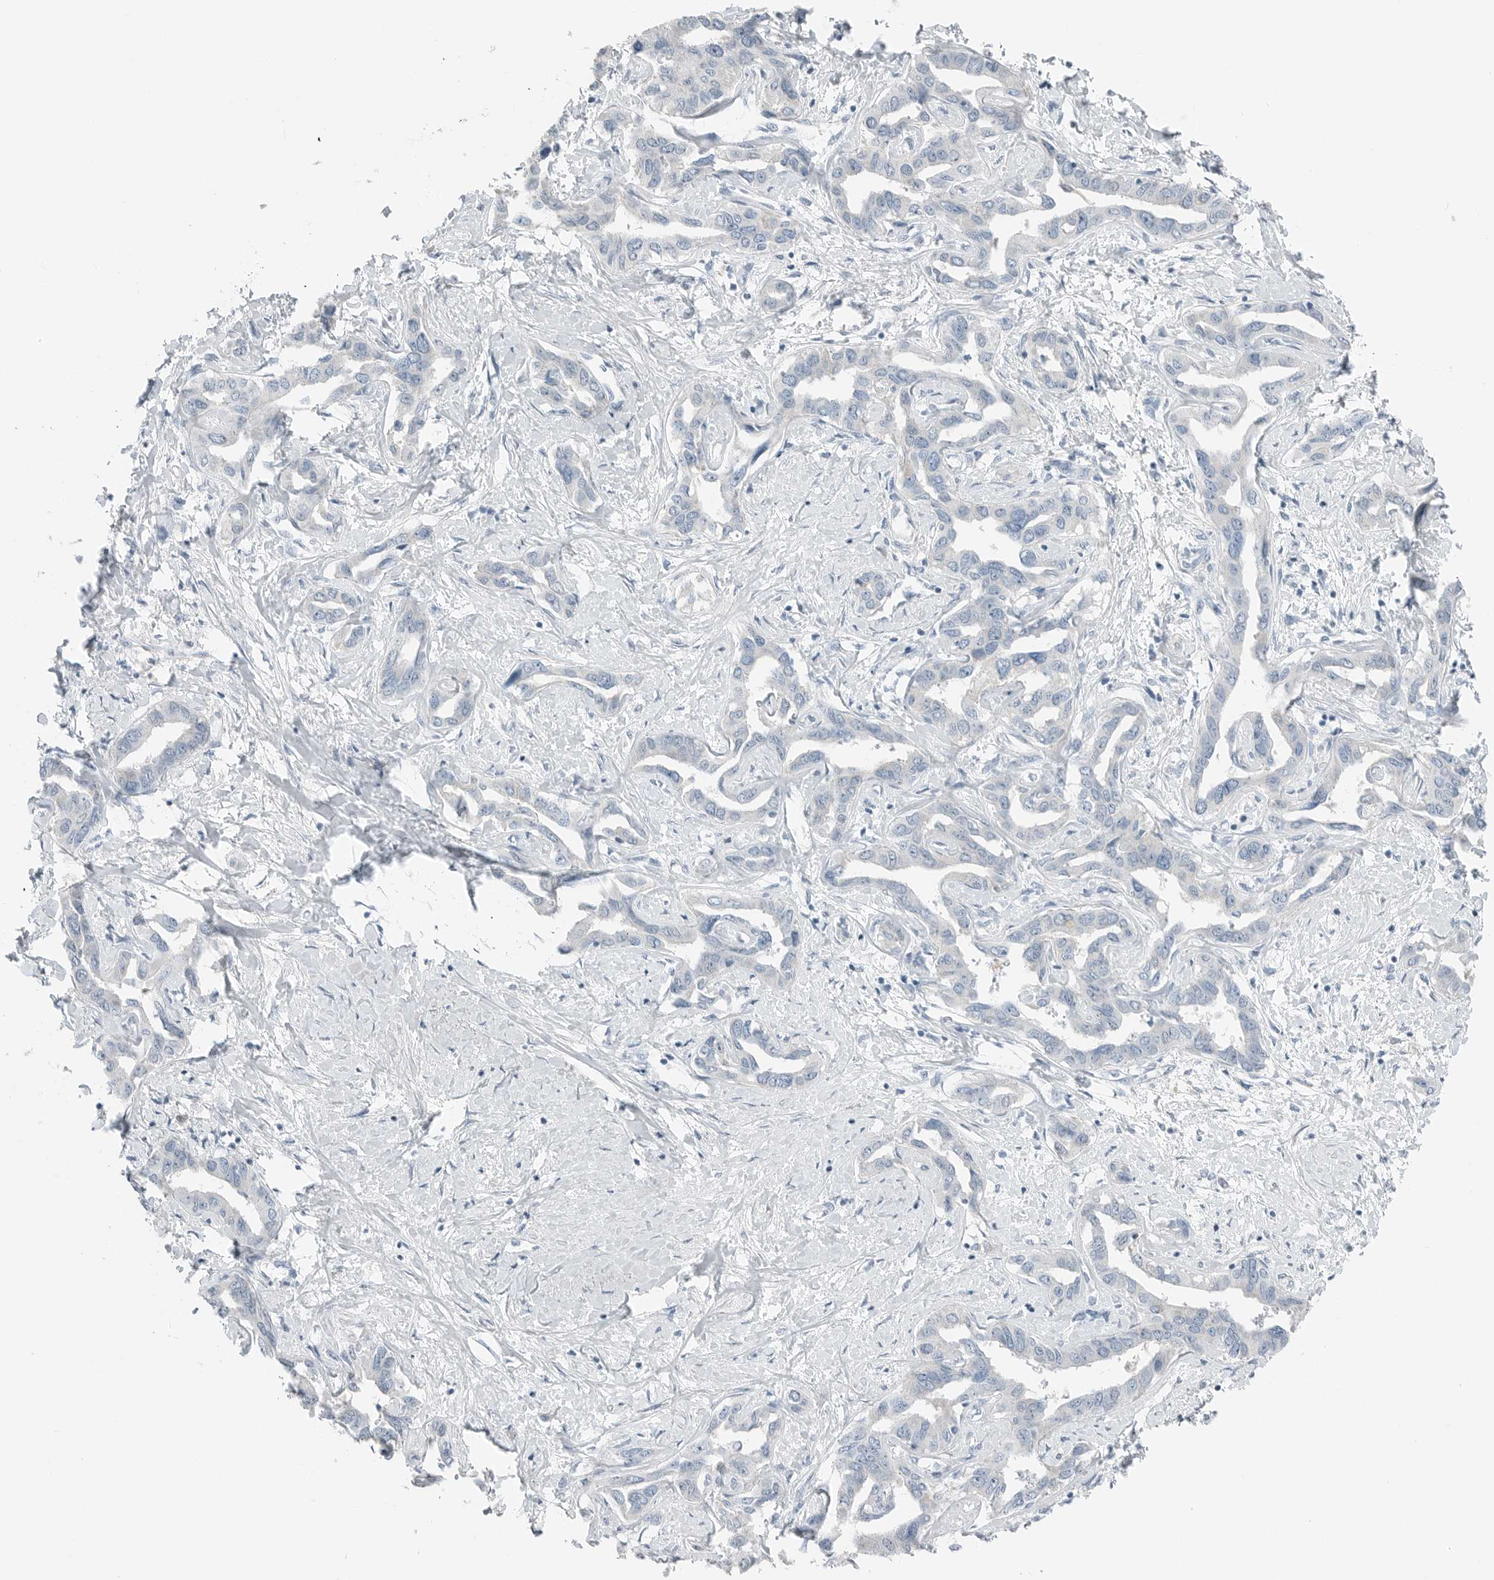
{"staining": {"intensity": "negative", "quantity": "none", "location": "none"}, "tissue": "liver cancer", "cell_type": "Tumor cells", "image_type": "cancer", "snomed": [{"axis": "morphology", "description": "Cholangiocarcinoma"}, {"axis": "topography", "description": "Liver"}], "caption": "Tumor cells show no significant staining in liver cancer. (DAB immunohistochemistry (IHC) visualized using brightfield microscopy, high magnification).", "gene": "SERPINB7", "patient": {"sex": "male", "age": 59}}